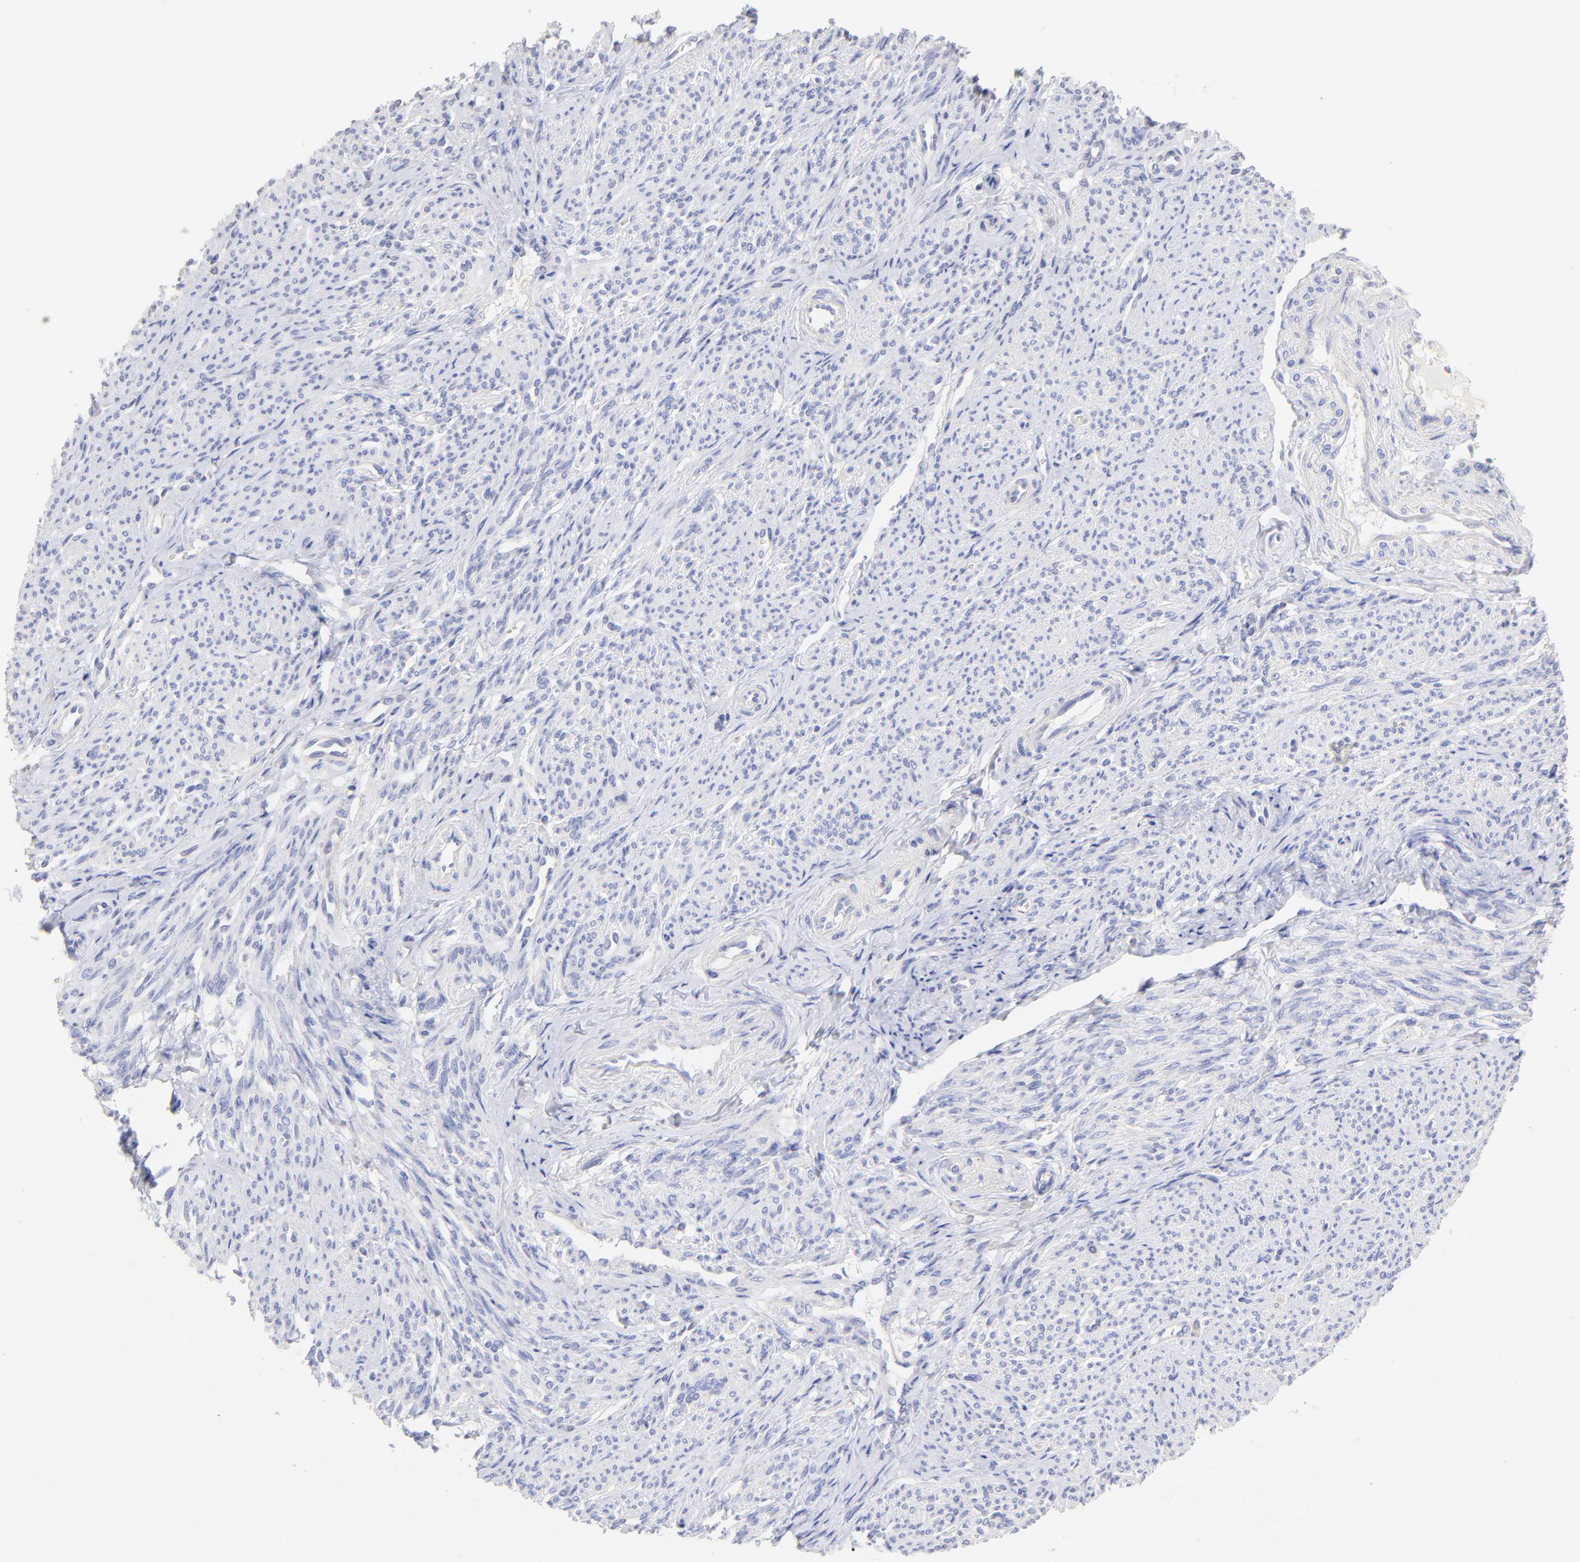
{"staining": {"intensity": "negative", "quantity": "none", "location": "none"}, "tissue": "smooth muscle", "cell_type": "Smooth muscle cells", "image_type": "normal", "snomed": [{"axis": "morphology", "description": "Normal tissue, NOS"}, {"axis": "topography", "description": "Smooth muscle"}], "caption": "This photomicrograph is of normal smooth muscle stained with immunohistochemistry (IHC) to label a protein in brown with the nuclei are counter-stained blue. There is no staining in smooth muscle cells.", "gene": "CFAP57", "patient": {"sex": "female", "age": 65}}